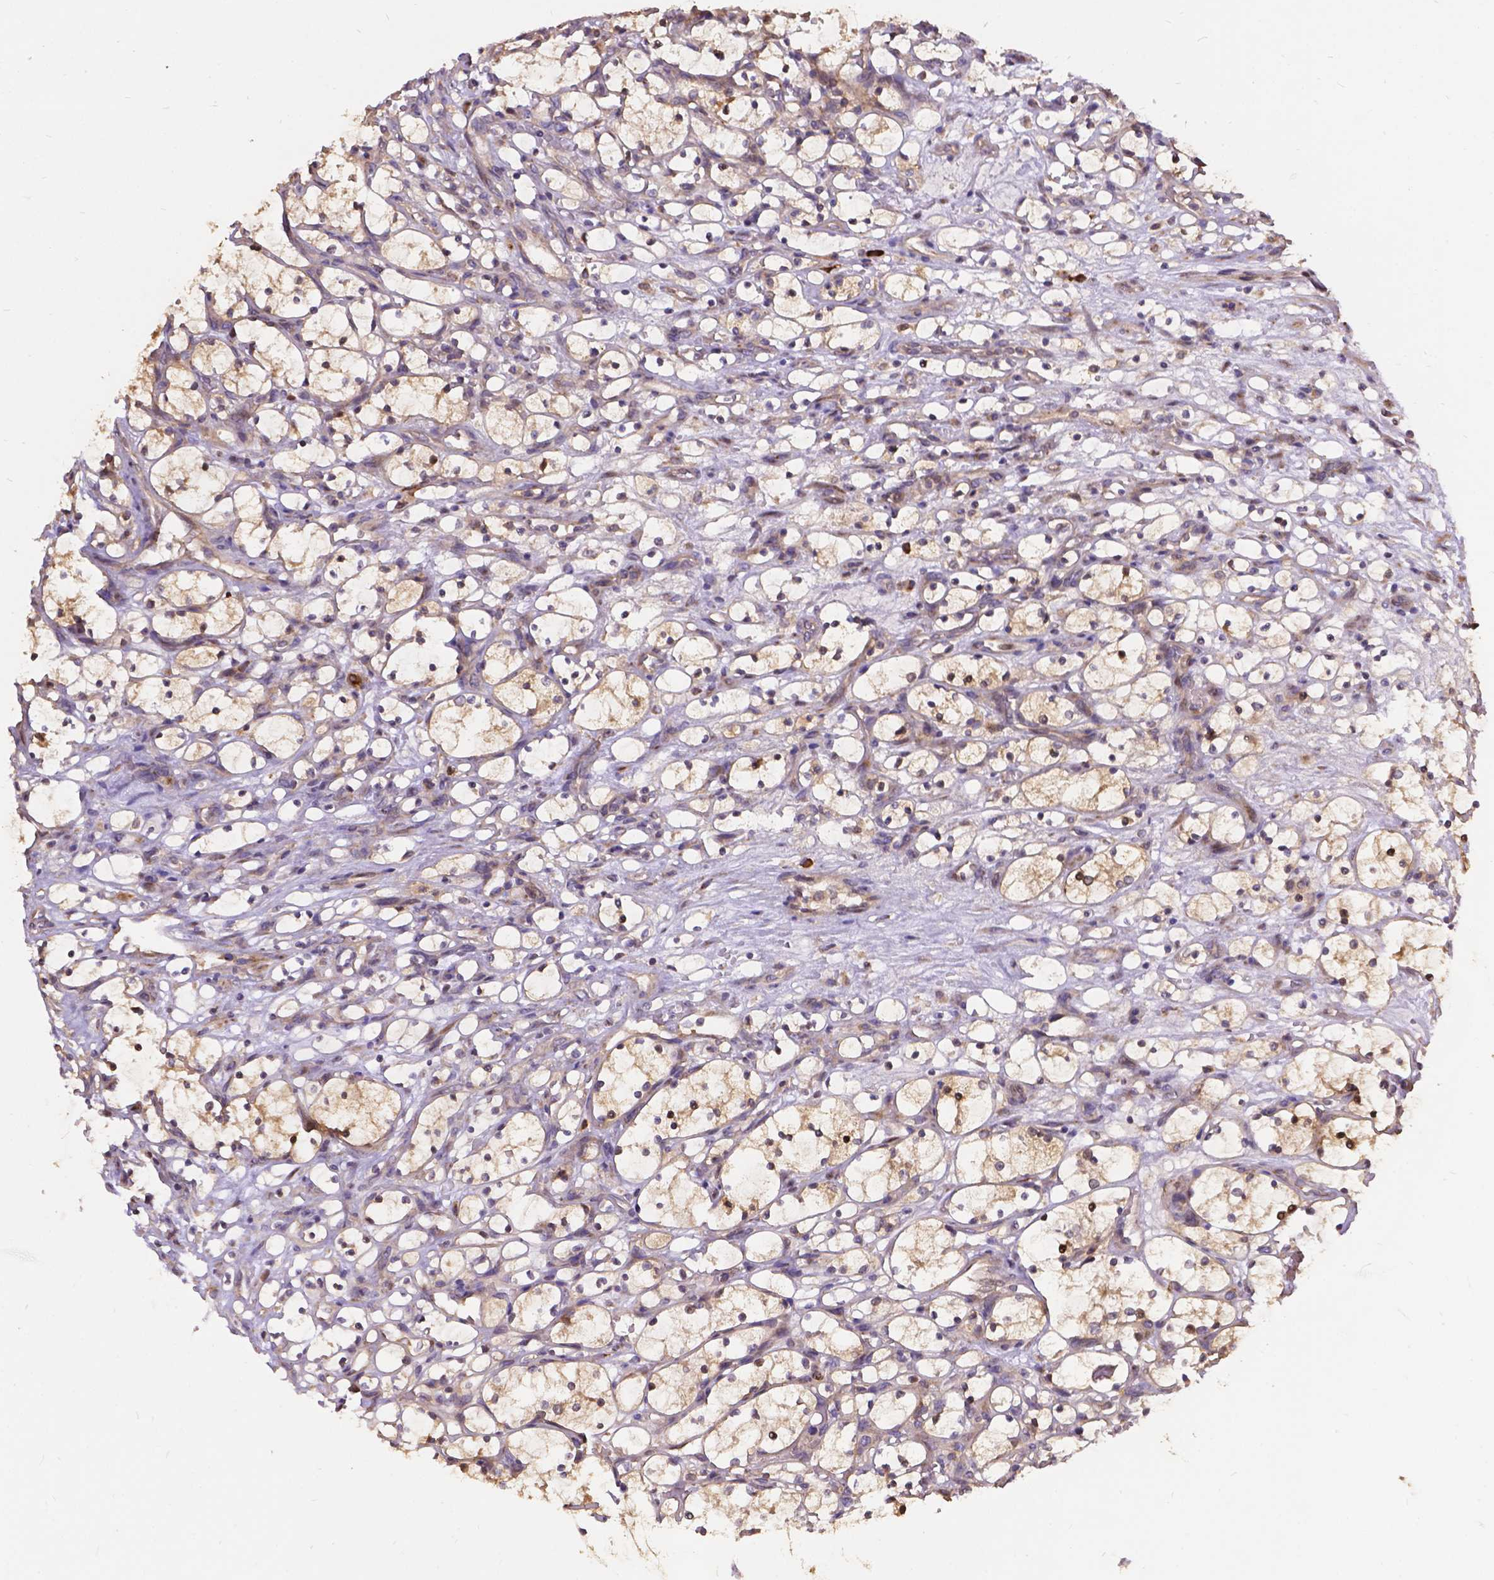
{"staining": {"intensity": "weak", "quantity": ">75%", "location": "cytoplasmic/membranous"}, "tissue": "renal cancer", "cell_type": "Tumor cells", "image_type": "cancer", "snomed": [{"axis": "morphology", "description": "Adenocarcinoma, NOS"}, {"axis": "topography", "description": "Kidney"}], "caption": "Renal adenocarcinoma stained with a protein marker exhibits weak staining in tumor cells.", "gene": "DENND6A", "patient": {"sex": "female", "age": 69}}